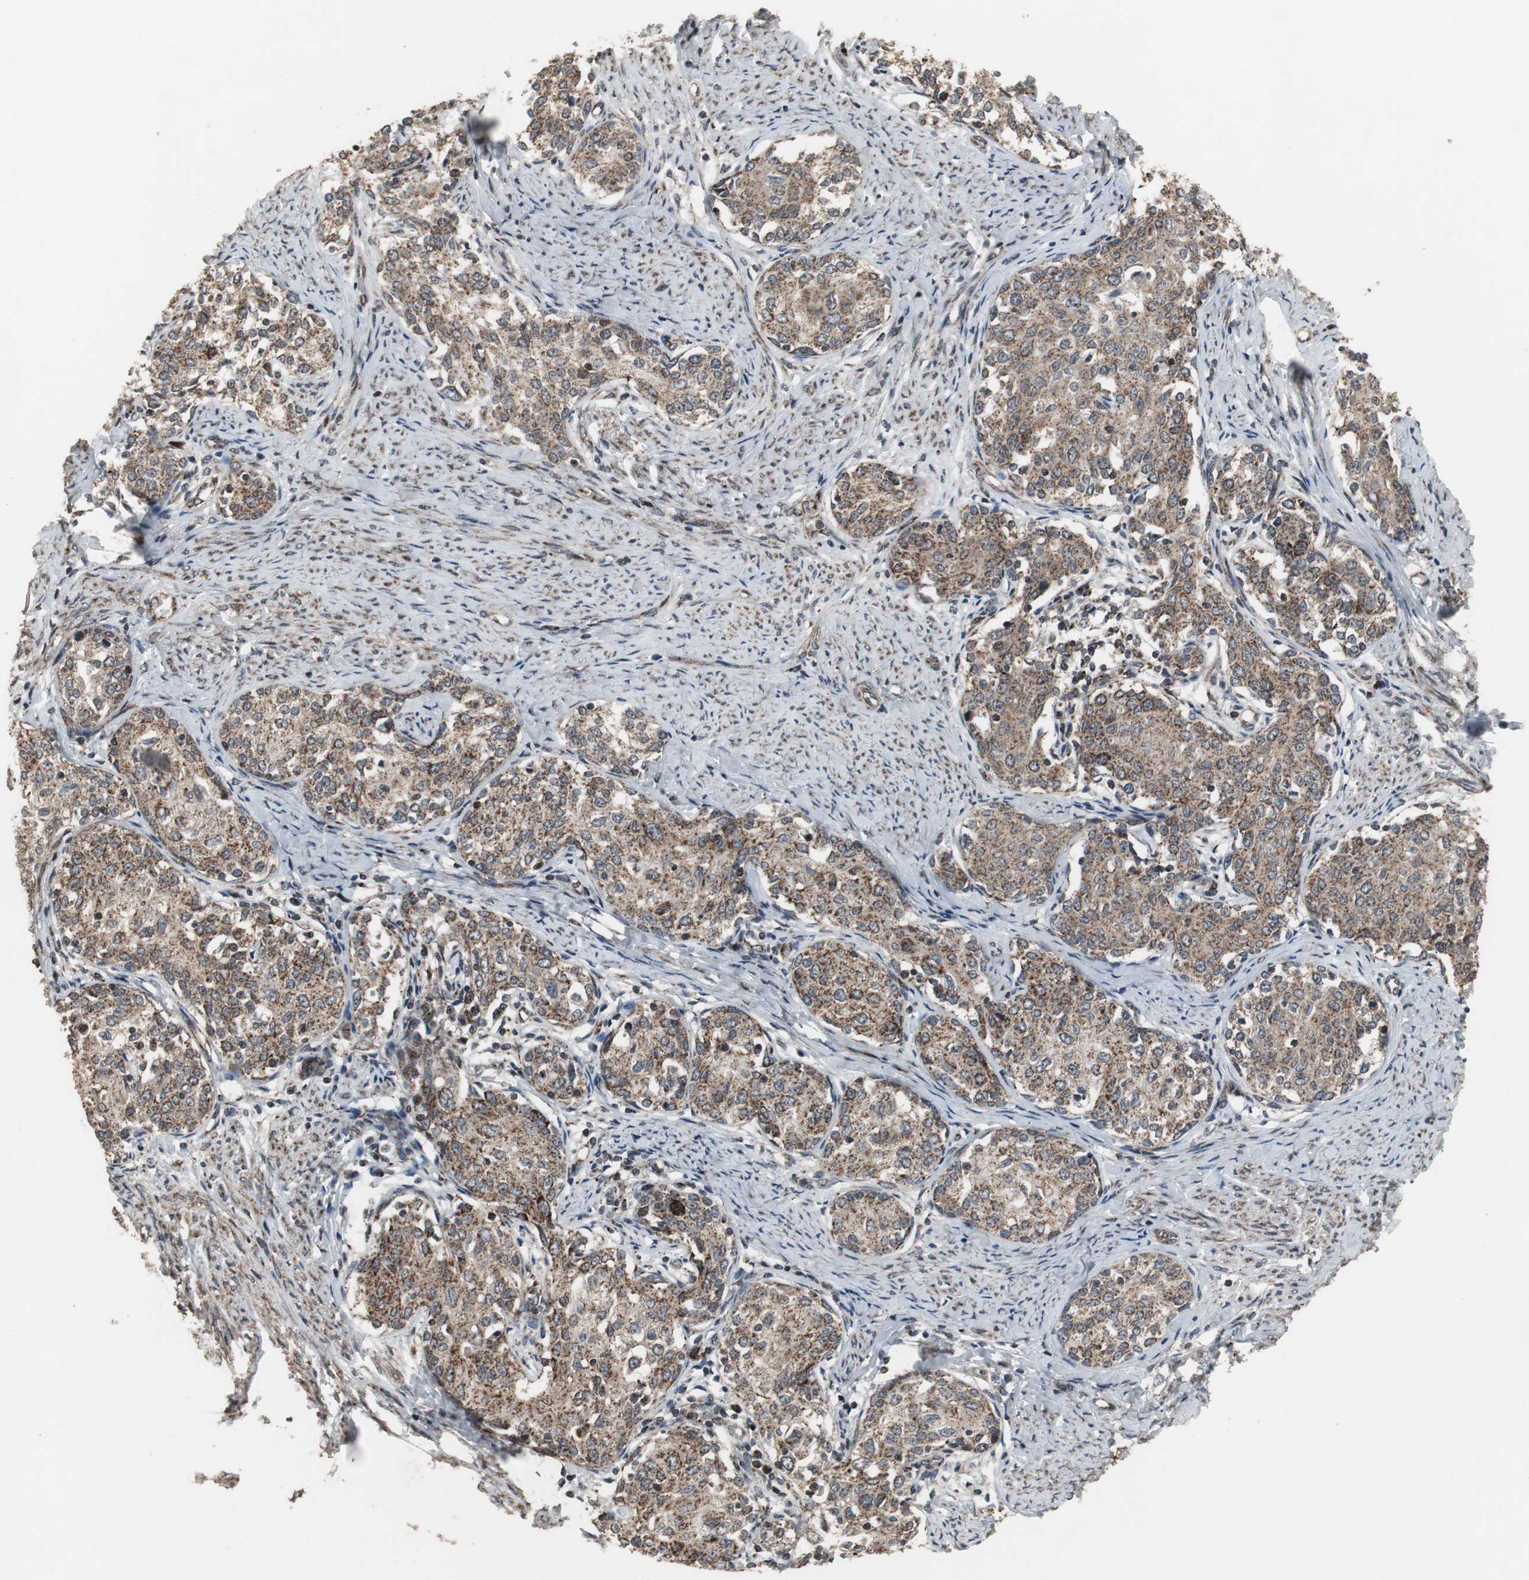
{"staining": {"intensity": "moderate", "quantity": ">75%", "location": "cytoplasmic/membranous"}, "tissue": "cervical cancer", "cell_type": "Tumor cells", "image_type": "cancer", "snomed": [{"axis": "morphology", "description": "Squamous cell carcinoma, NOS"}, {"axis": "morphology", "description": "Adenocarcinoma, NOS"}, {"axis": "topography", "description": "Cervix"}], "caption": "High-power microscopy captured an immunohistochemistry (IHC) micrograph of cervical cancer, revealing moderate cytoplasmic/membranous staining in approximately >75% of tumor cells.", "gene": "MRPL40", "patient": {"sex": "female", "age": 52}}